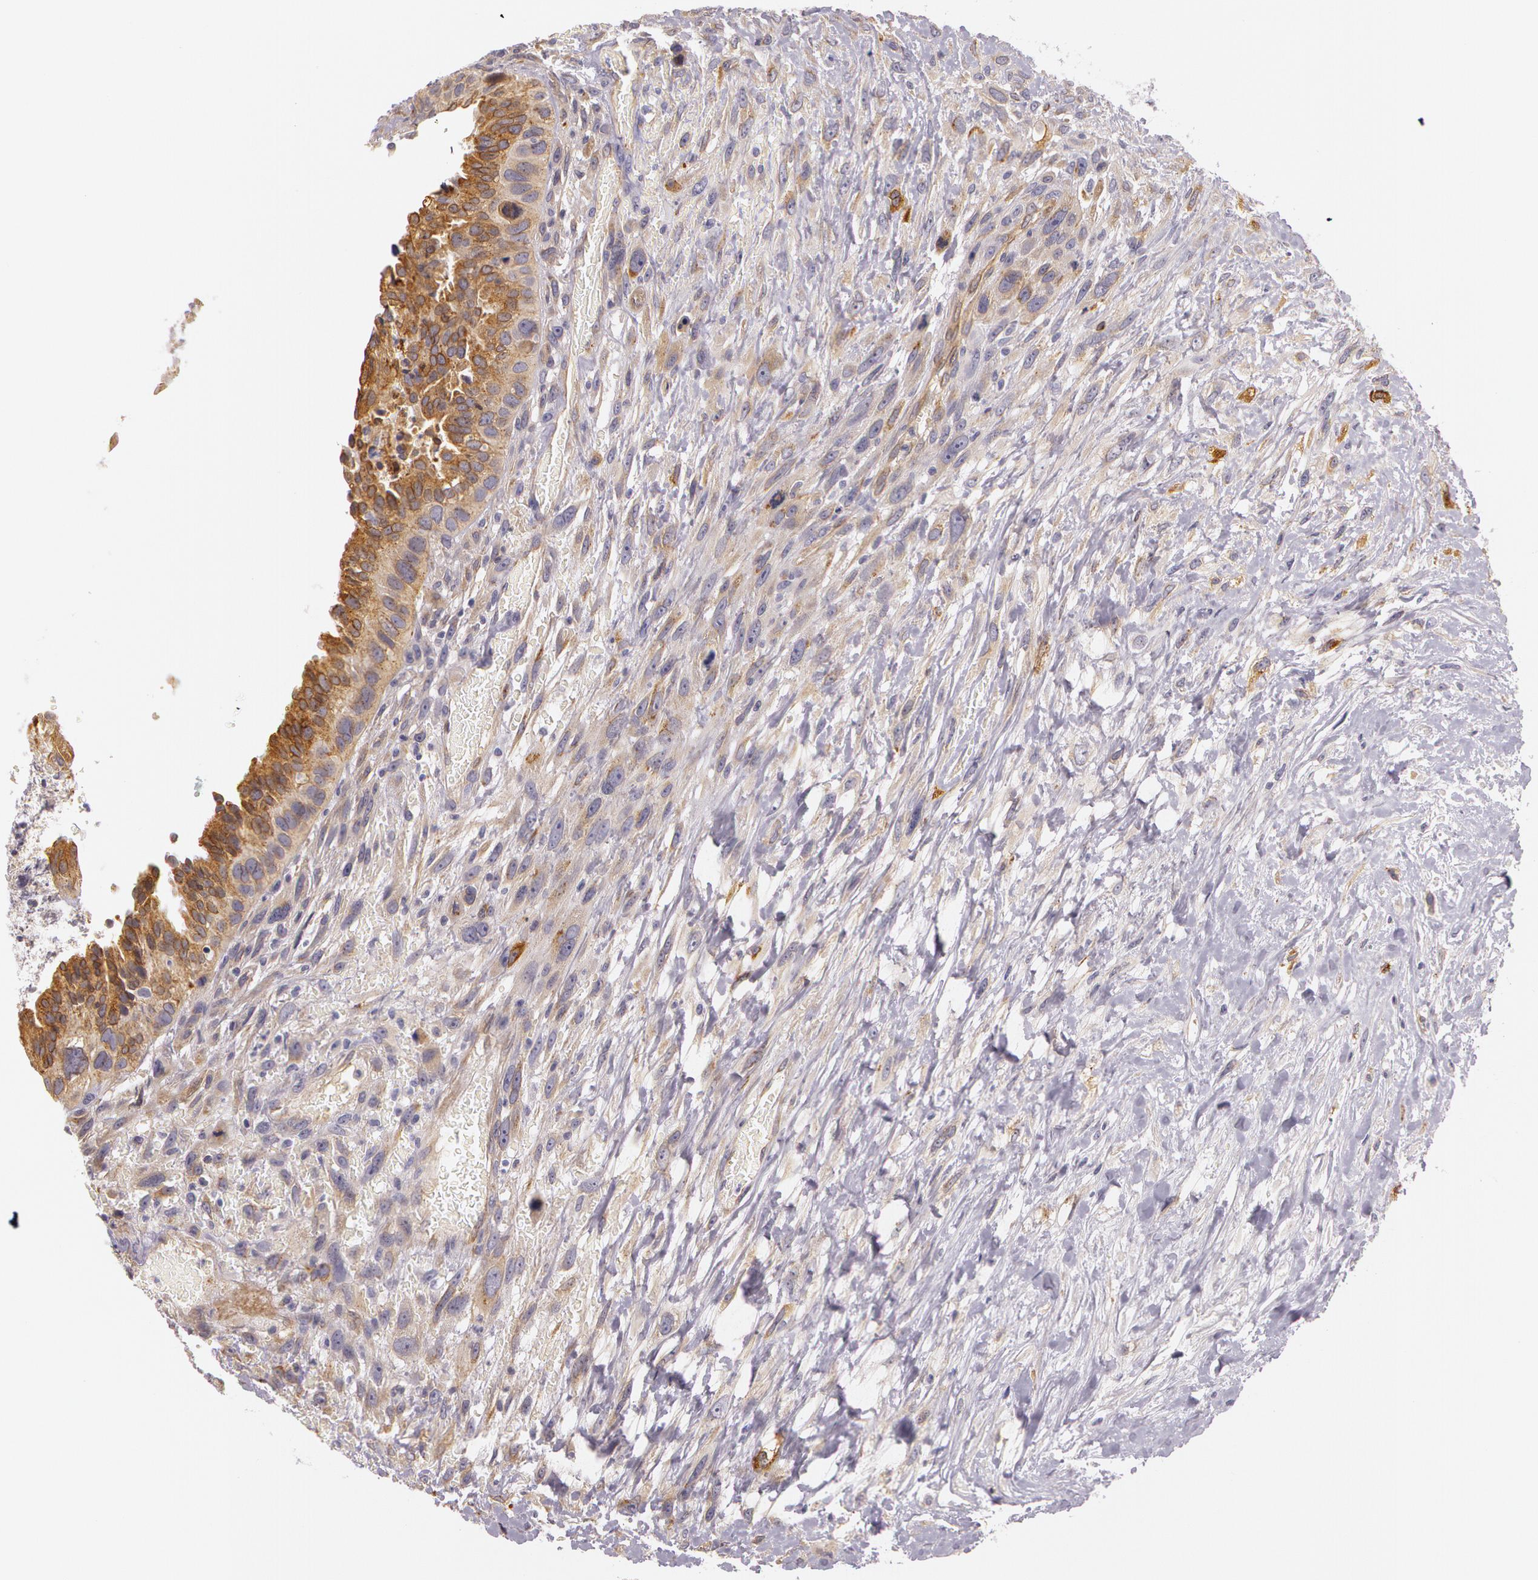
{"staining": {"intensity": "strong", "quantity": ">75%", "location": "cytoplasmic/membranous"}, "tissue": "breast cancer", "cell_type": "Tumor cells", "image_type": "cancer", "snomed": [{"axis": "morphology", "description": "Neoplasm, malignant, NOS"}, {"axis": "topography", "description": "Breast"}], "caption": "Immunohistochemistry of breast cancer reveals high levels of strong cytoplasmic/membranous expression in approximately >75% of tumor cells.", "gene": "APP", "patient": {"sex": "female", "age": 50}}